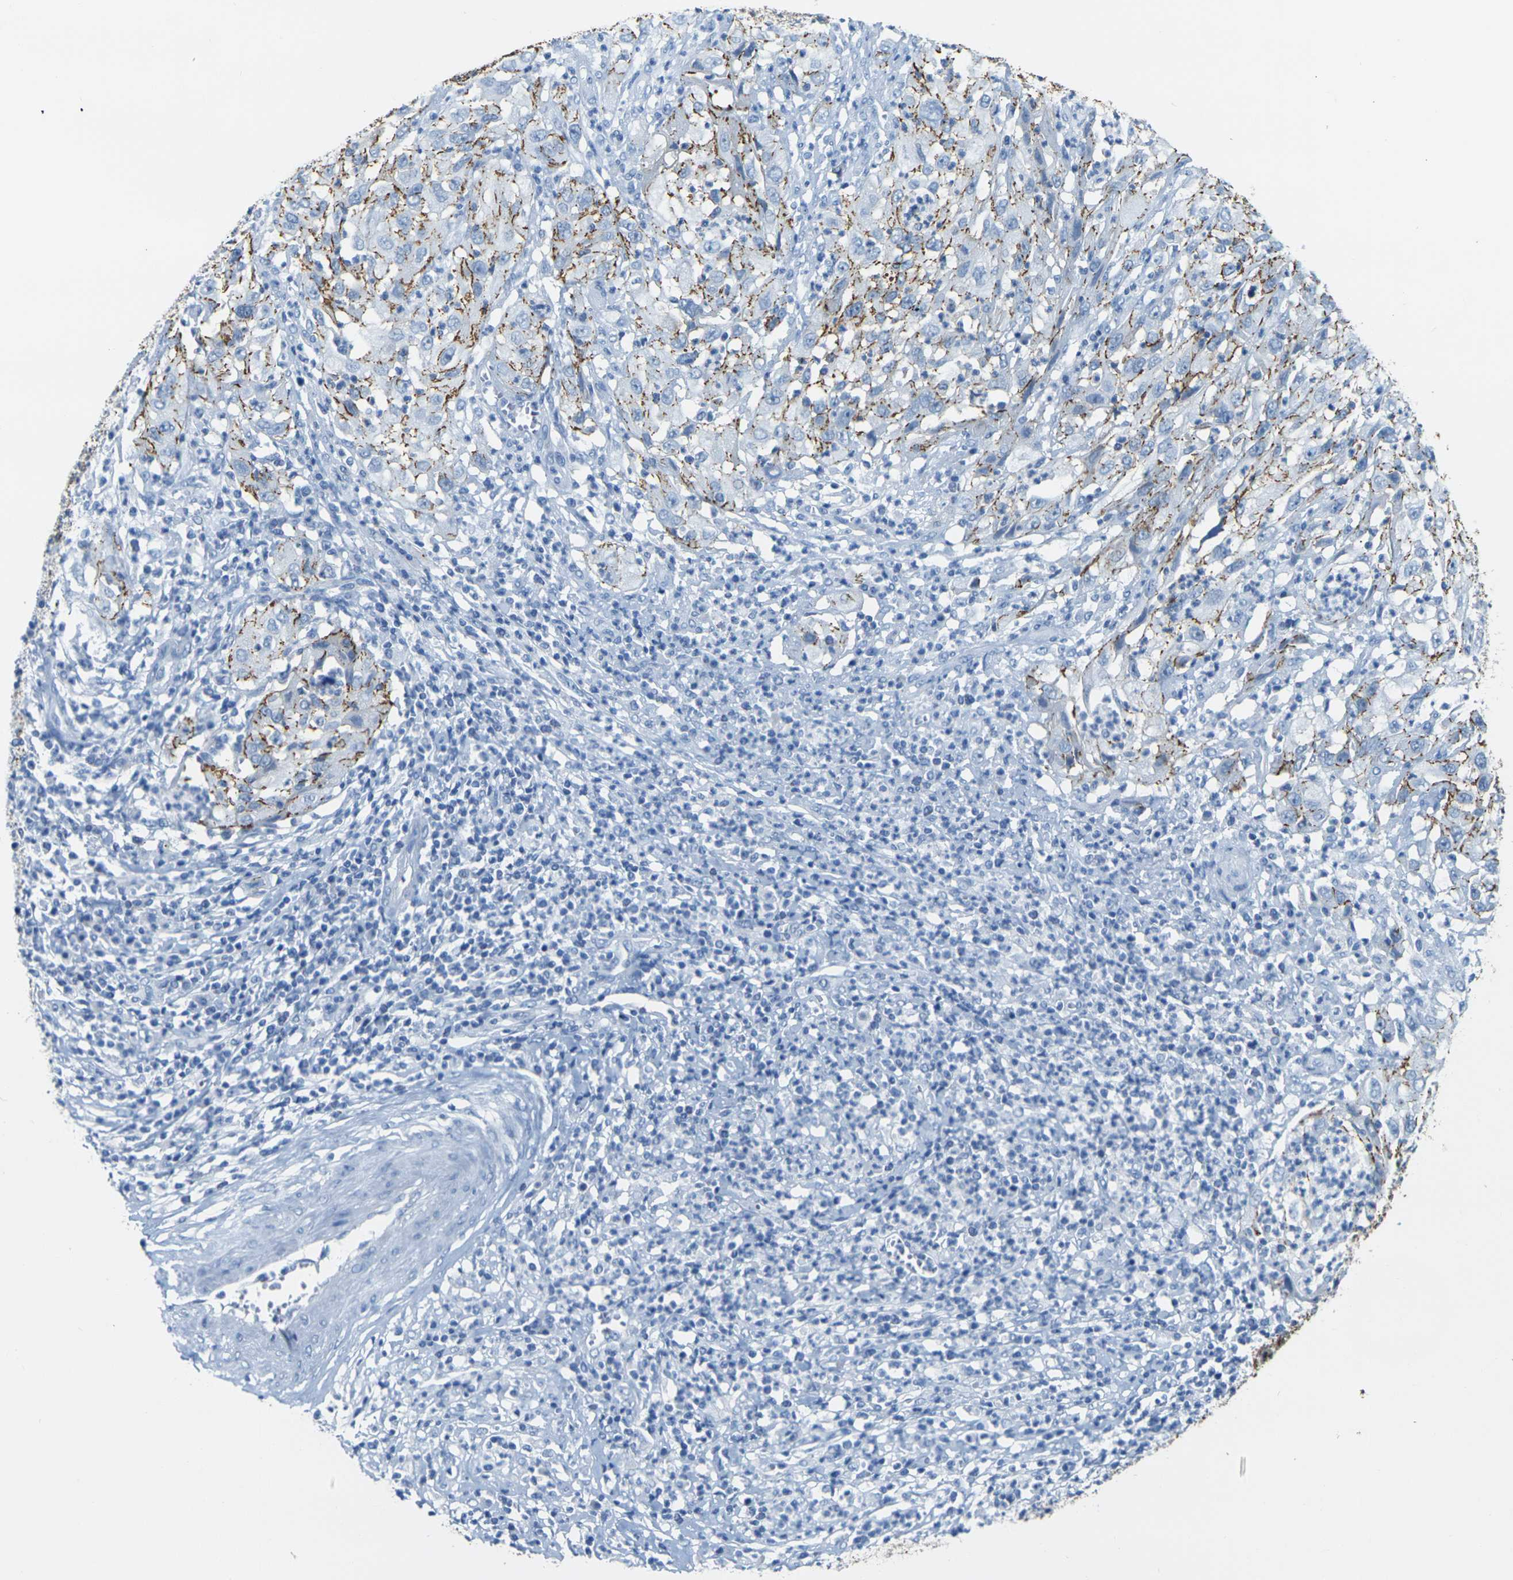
{"staining": {"intensity": "strong", "quantity": ">75%", "location": "cytoplasmic/membranous"}, "tissue": "cervical cancer", "cell_type": "Tumor cells", "image_type": "cancer", "snomed": [{"axis": "morphology", "description": "Squamous cell carcinoma, NOS"}, {"axis": "topography", "description": "Cervix"}], "caption": "A micrograph of cervical cancer stained for a protein displays strong cytoplasmic/membranous brown staining in tumor cells.", "gene": "CLDN7", "patient": {"sex": "female", "age": 32}}